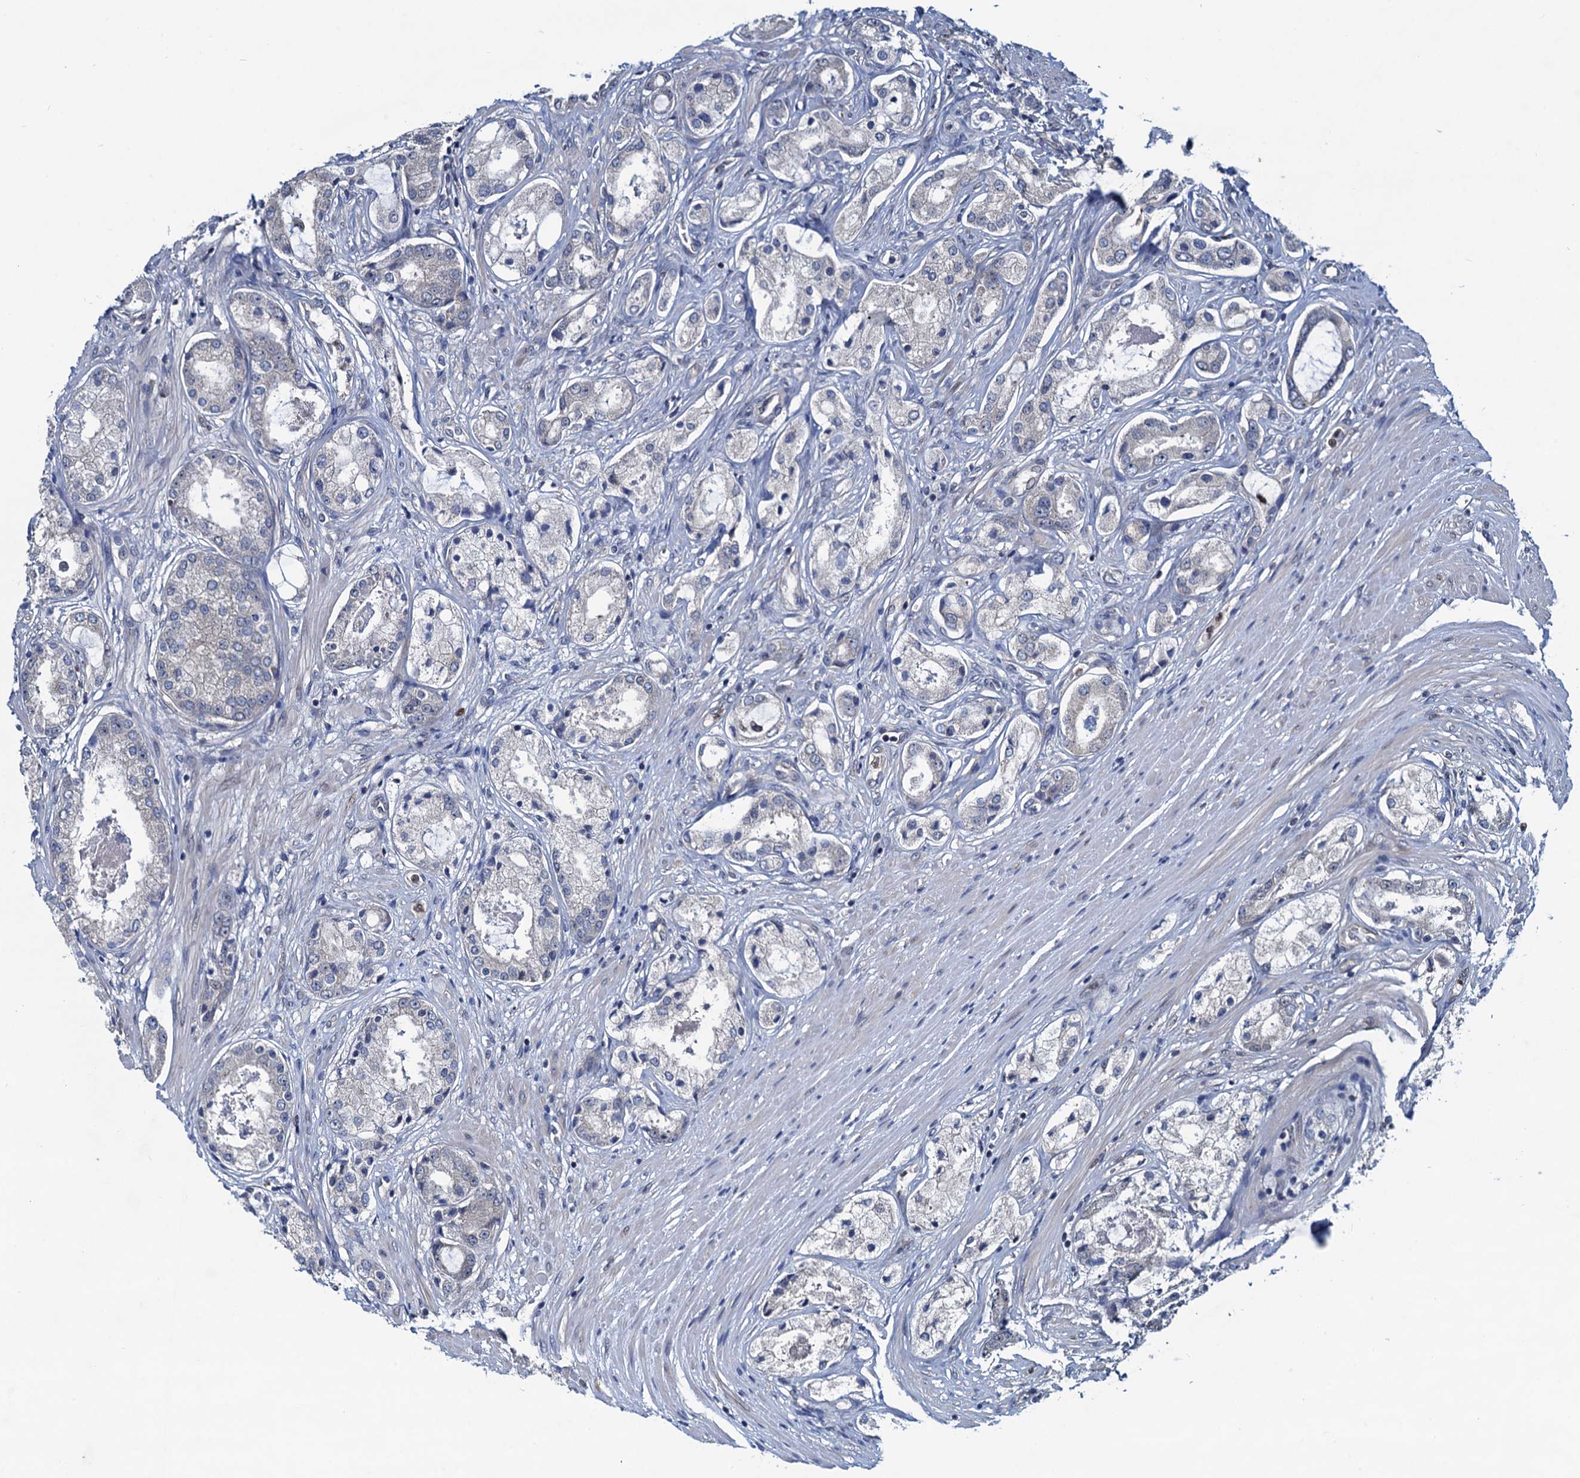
{"staining": {"intensity": "negative", "quantity": "none", "location": "none"}, "tissue": "prostate cancer", "cell_type": "Tumor cells", "image_type": "cancer", "snomed": [{"axis": "morphology", "description": "Adenocarcinoma, Low grade"}, {"axis": "topography", "description": "Prostate"}], "caption": "Immunohistochemistry (IHC) histopathology image of neoplastic tissue: human adenocarcinoma (low-grade) (prostate) stained with DAB (3,3'-diaminobenzidine) reveals no significant protein positivity in tumor cells.", "gene": "RNF125", "patient": {"sex": "male", "age": 68}}